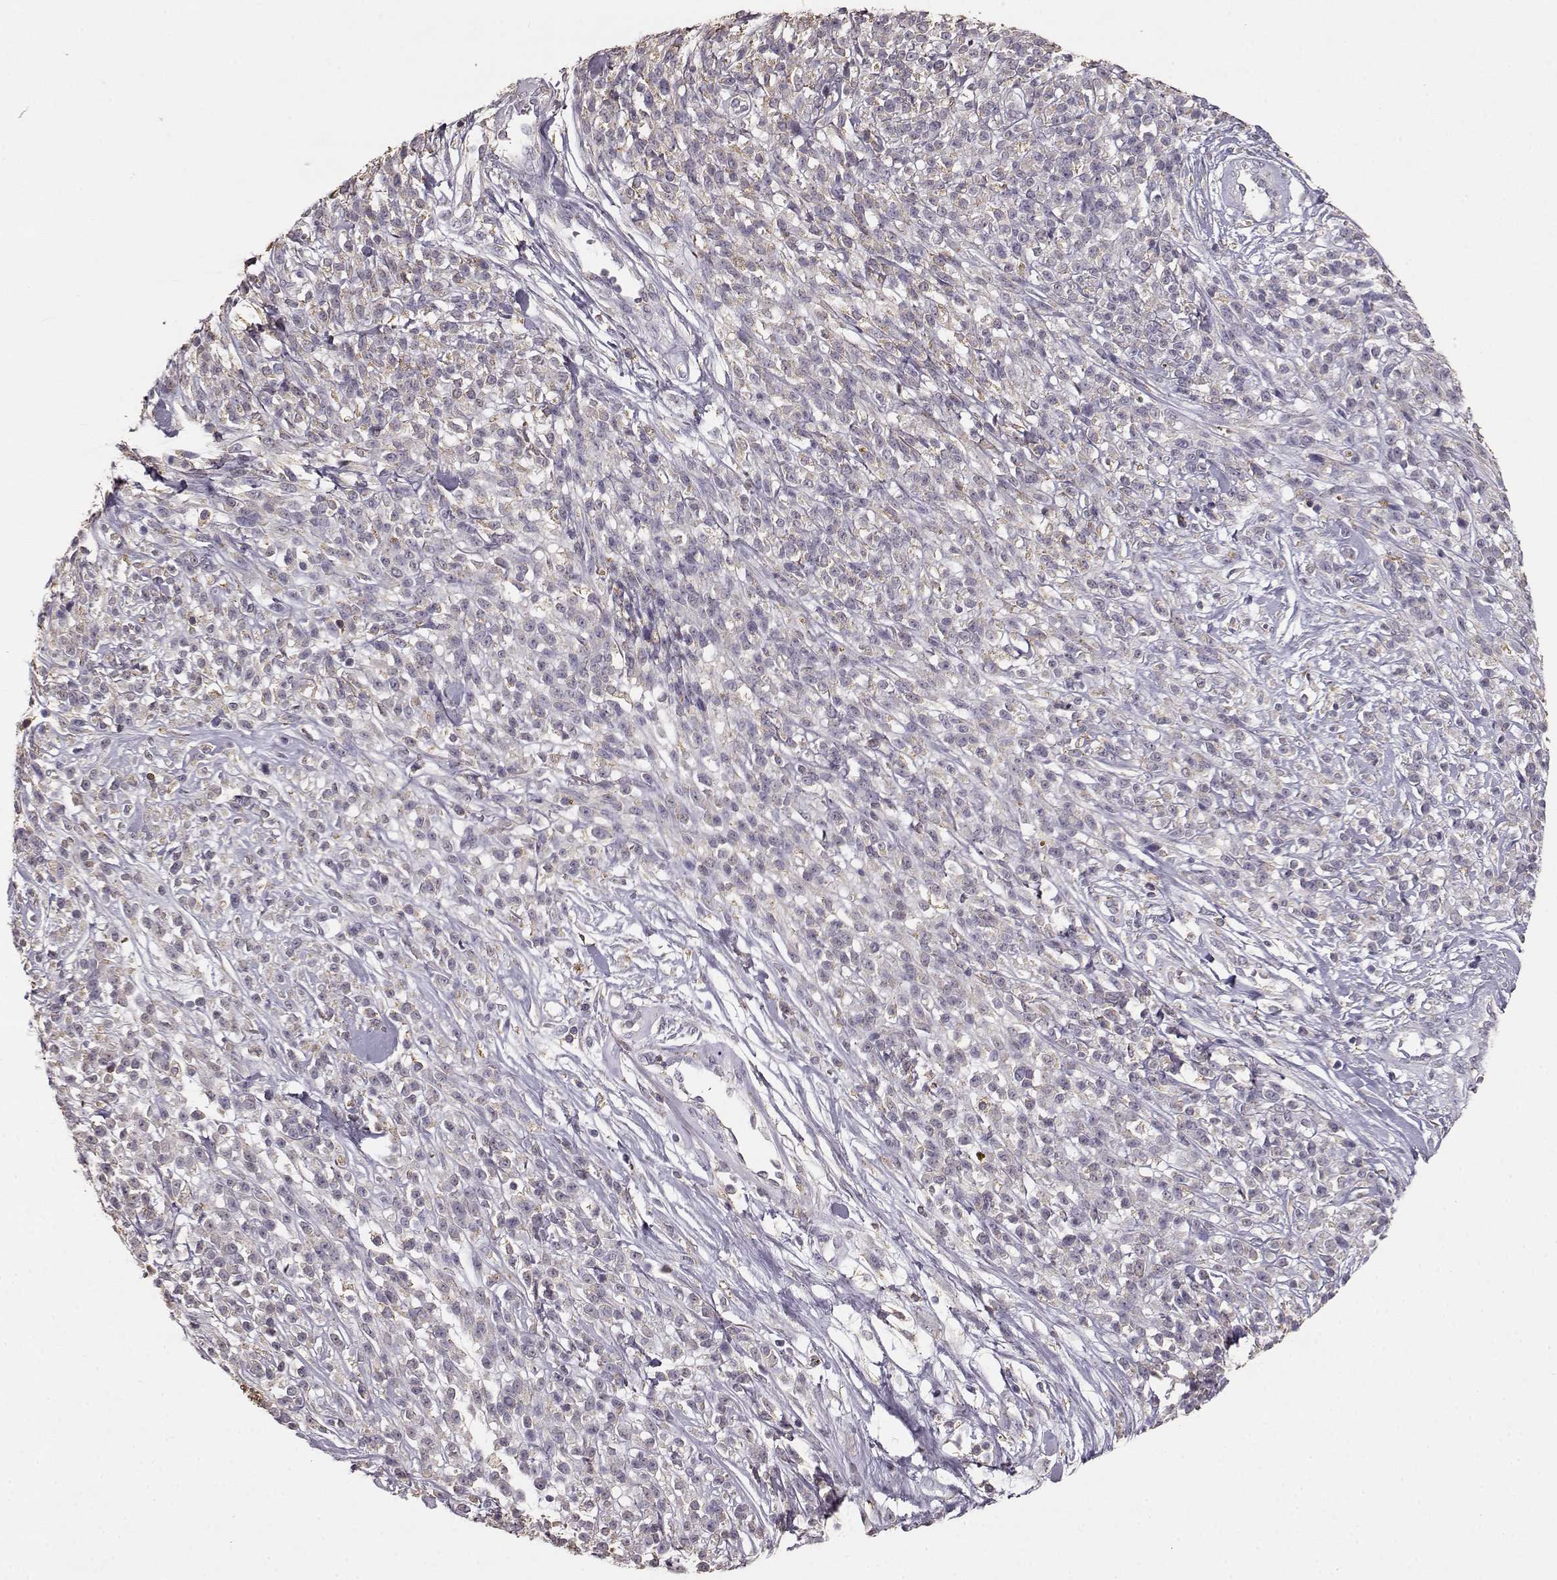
{"staining": {"intensity": "negative", "quantity": "none", "location": "none"}, "tissue": "melanoma", "cell_type": "Tumor cells", "image_type": "cancer", "snomed": [{"axis": "morphology", "description": "Malignant melanoma, NOS"}, {"axis": "topography", "description": "Skin"}, {"axis": "topography", "description": "Skin of trunk"}], "caption": "Tumor cells show no significant expression in malignant melanoma.", "gene": "GABRG3", "patient": {"sex": "male", "age": 74}}